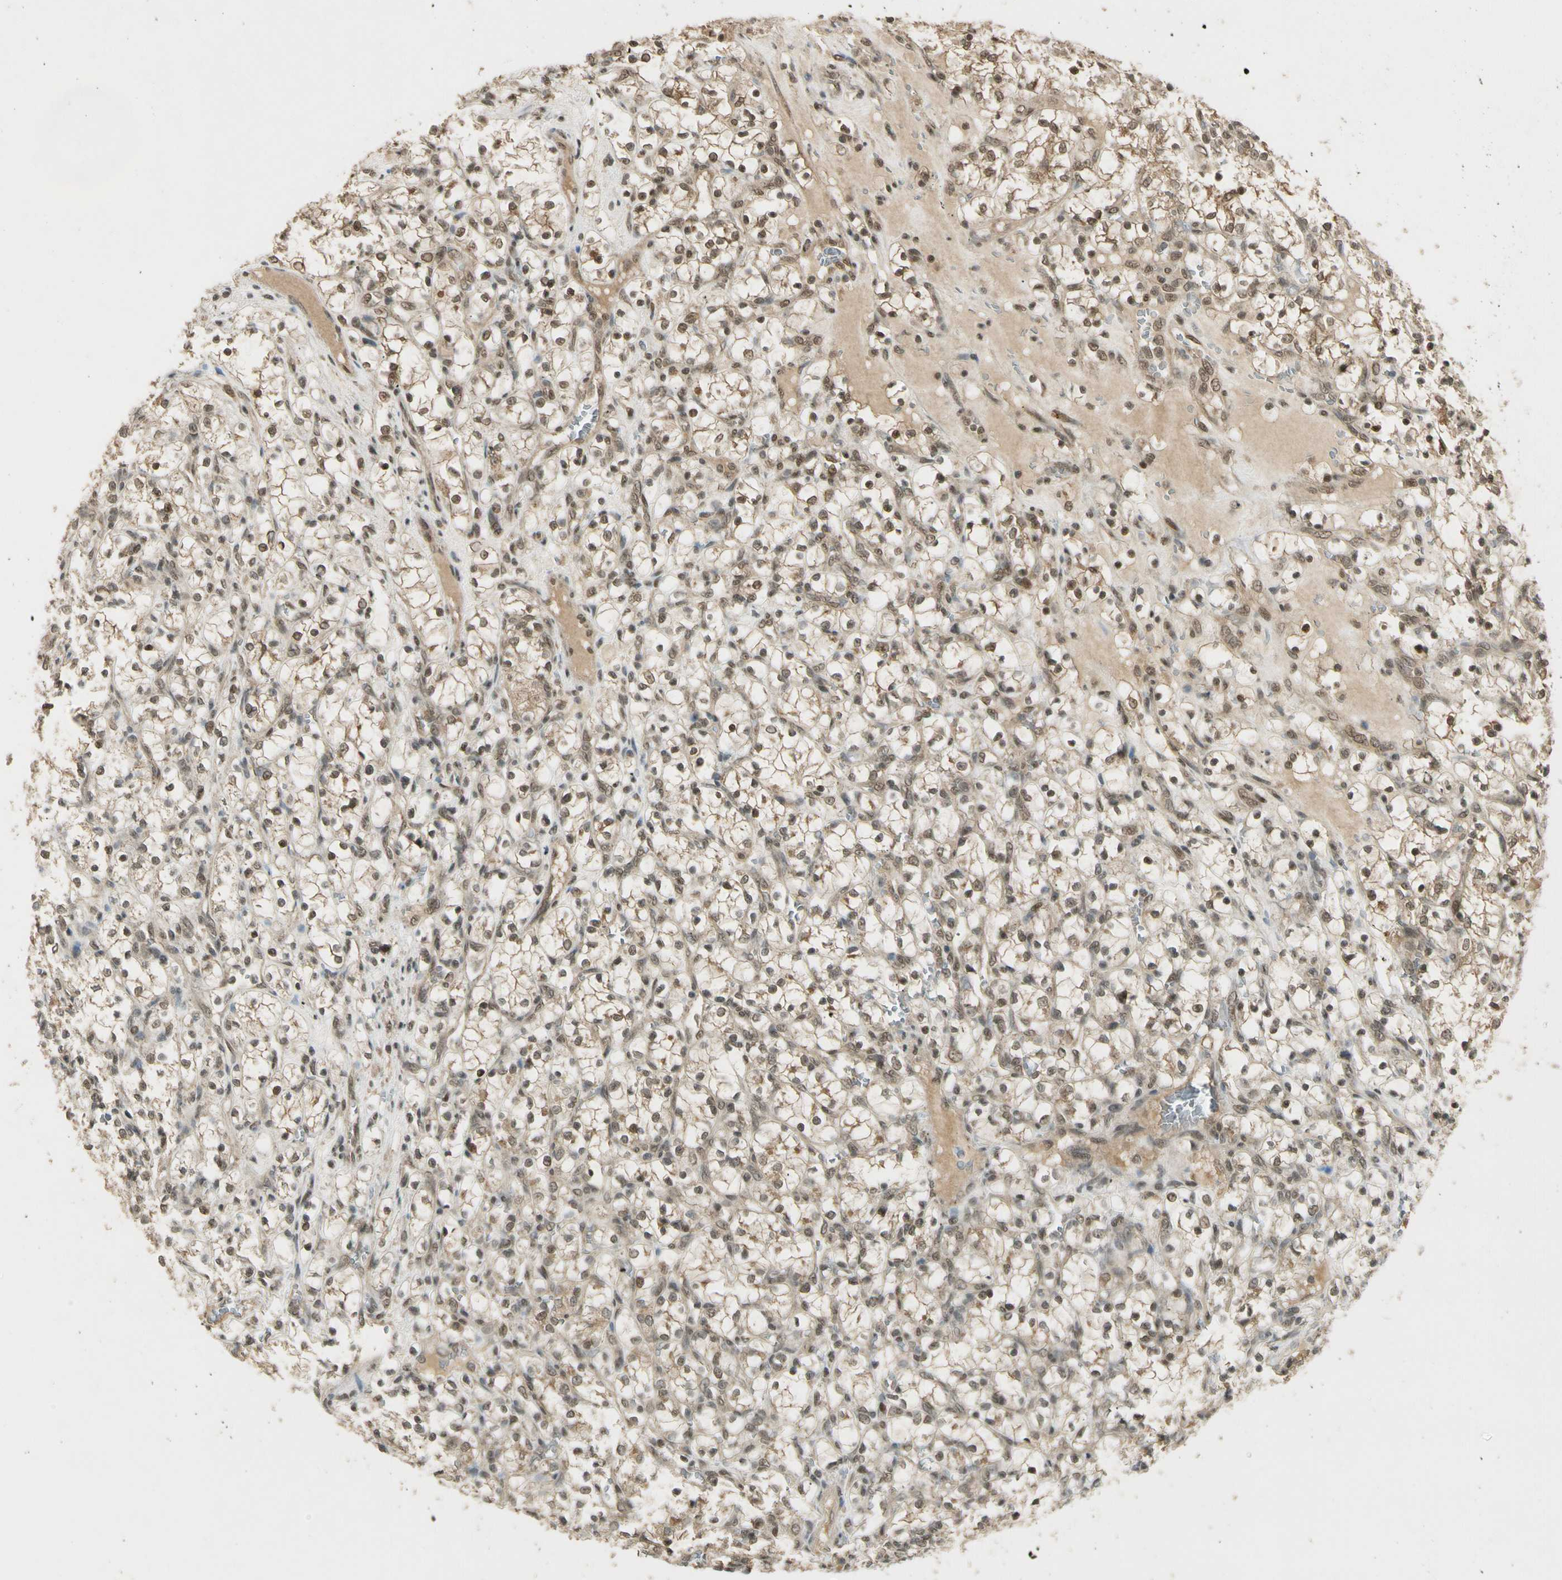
{"staining": {"intensity": "moderate", "quantity": ">75%", "location": "nuclear"}, "tissue": "renal cancer", "cell_type": "Tumor cells", "image_type": "cancer", "snomed": [{"axis": "morphology", "description": "Adenocarcinoma, NOS"}, {"axis": "topography", "description": "Kidney"}], "caption": "This is a histology image of immunohistochemistry staining of renal cancer, which shows moderate expression in the nuclear of tumor cells.", "gene": "ZNF135", "patient": {"sex": "female", "age": 69}}